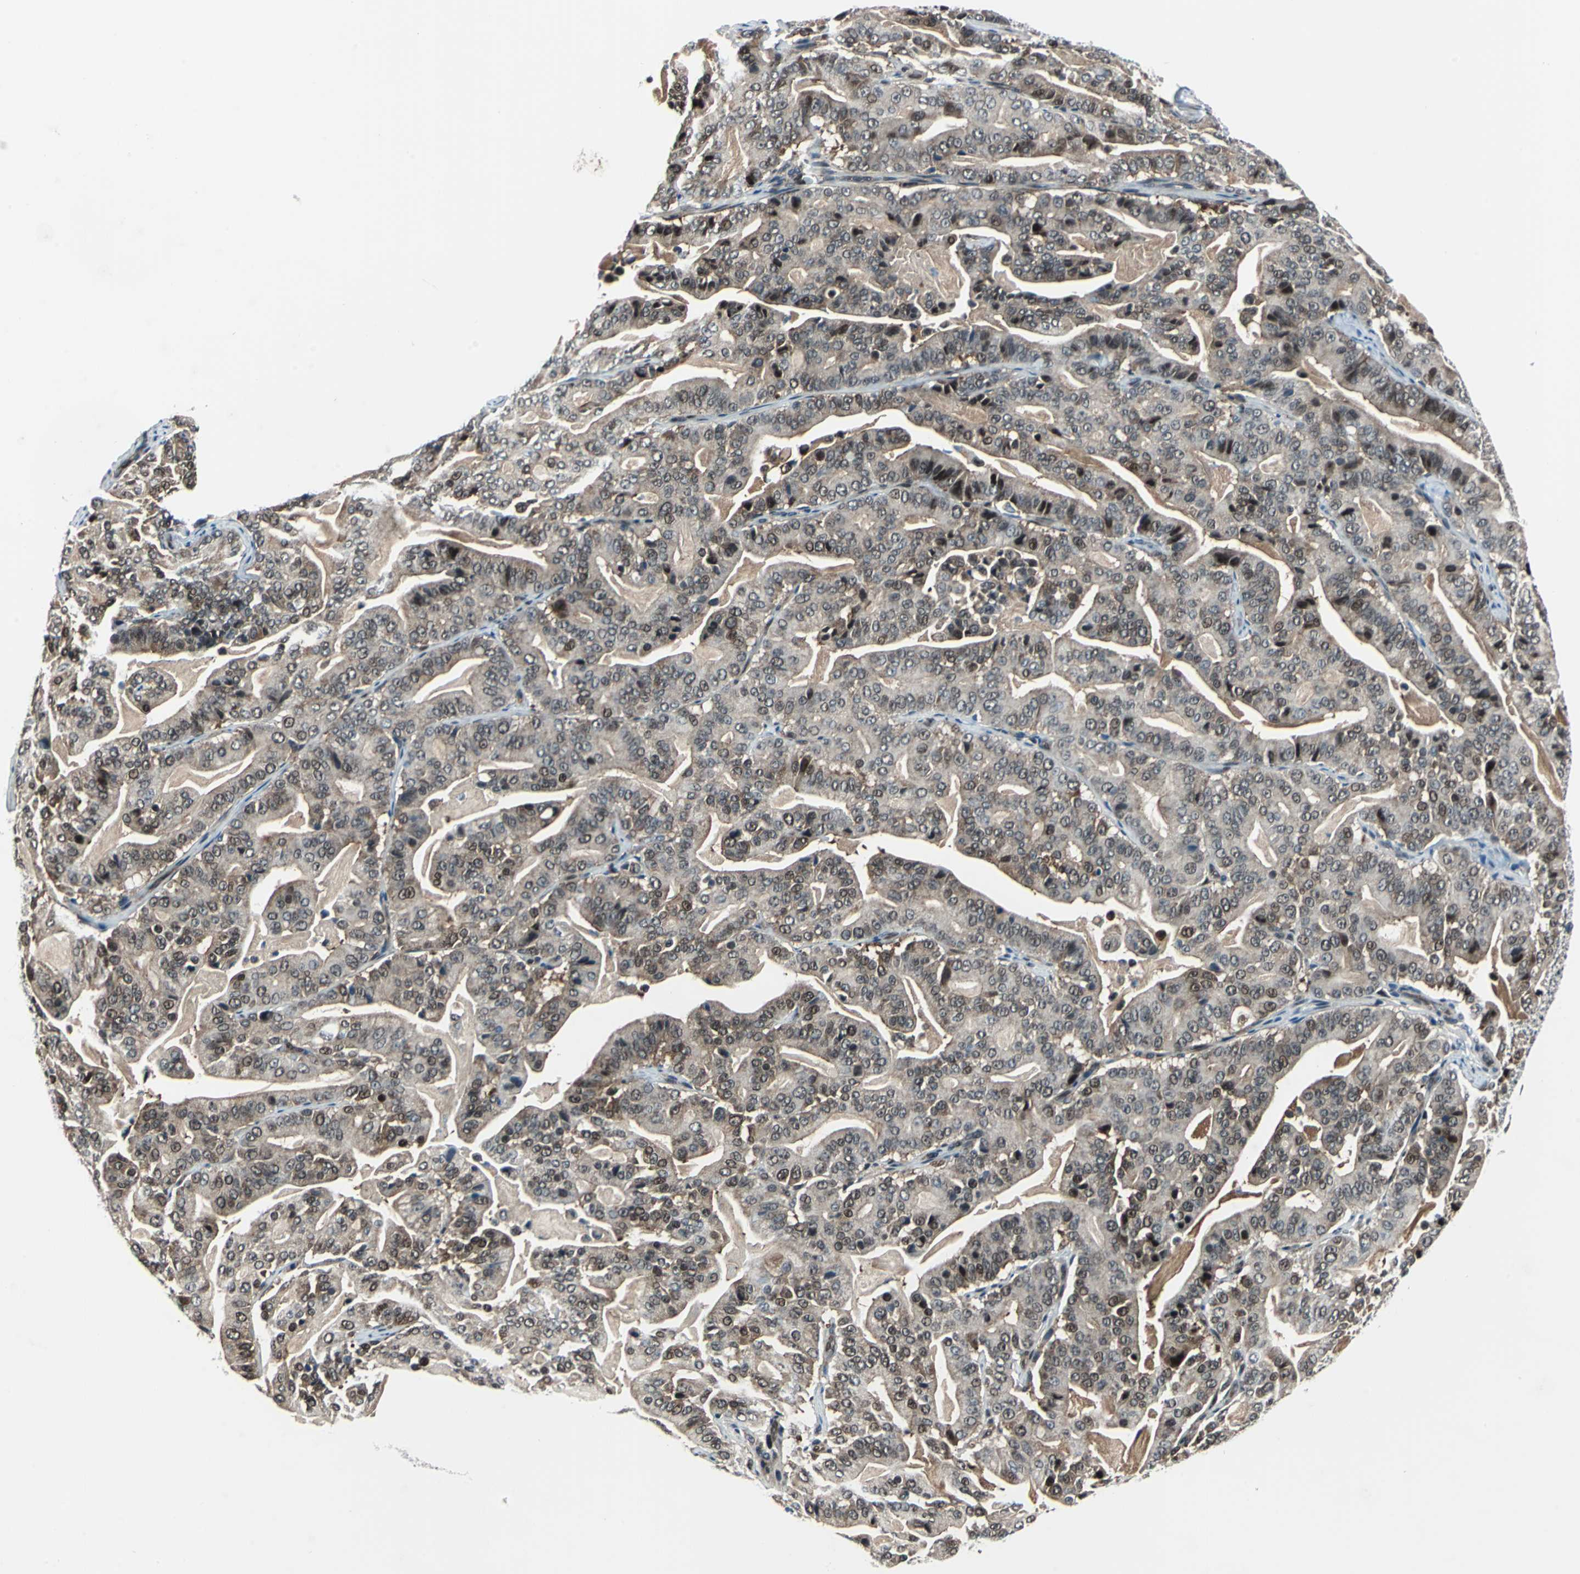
{"staining": {"intensity": "moderate", "quantity": "25%-75%", "location": "cytoplasmic/membranous,nuclear"}, "tissue": "pancreatic cancer", "cell_type": "Tumor cells", "image_type": "cancer", "snomed": [{"axis": "morphology", "description": "Adenocarcinoma, NOS"}, {"axis": "topography", "description": "Pancreas"}], "caption": "Protein analysis of pancreatic cancer (adenocarcinoma) tissue shows moderate cytoplasmic/membranous and nuclear expression in about 25%-75% of tumor cells.", "gene": "POLR3K", "patient": {"sex": "male", "age": 63}}